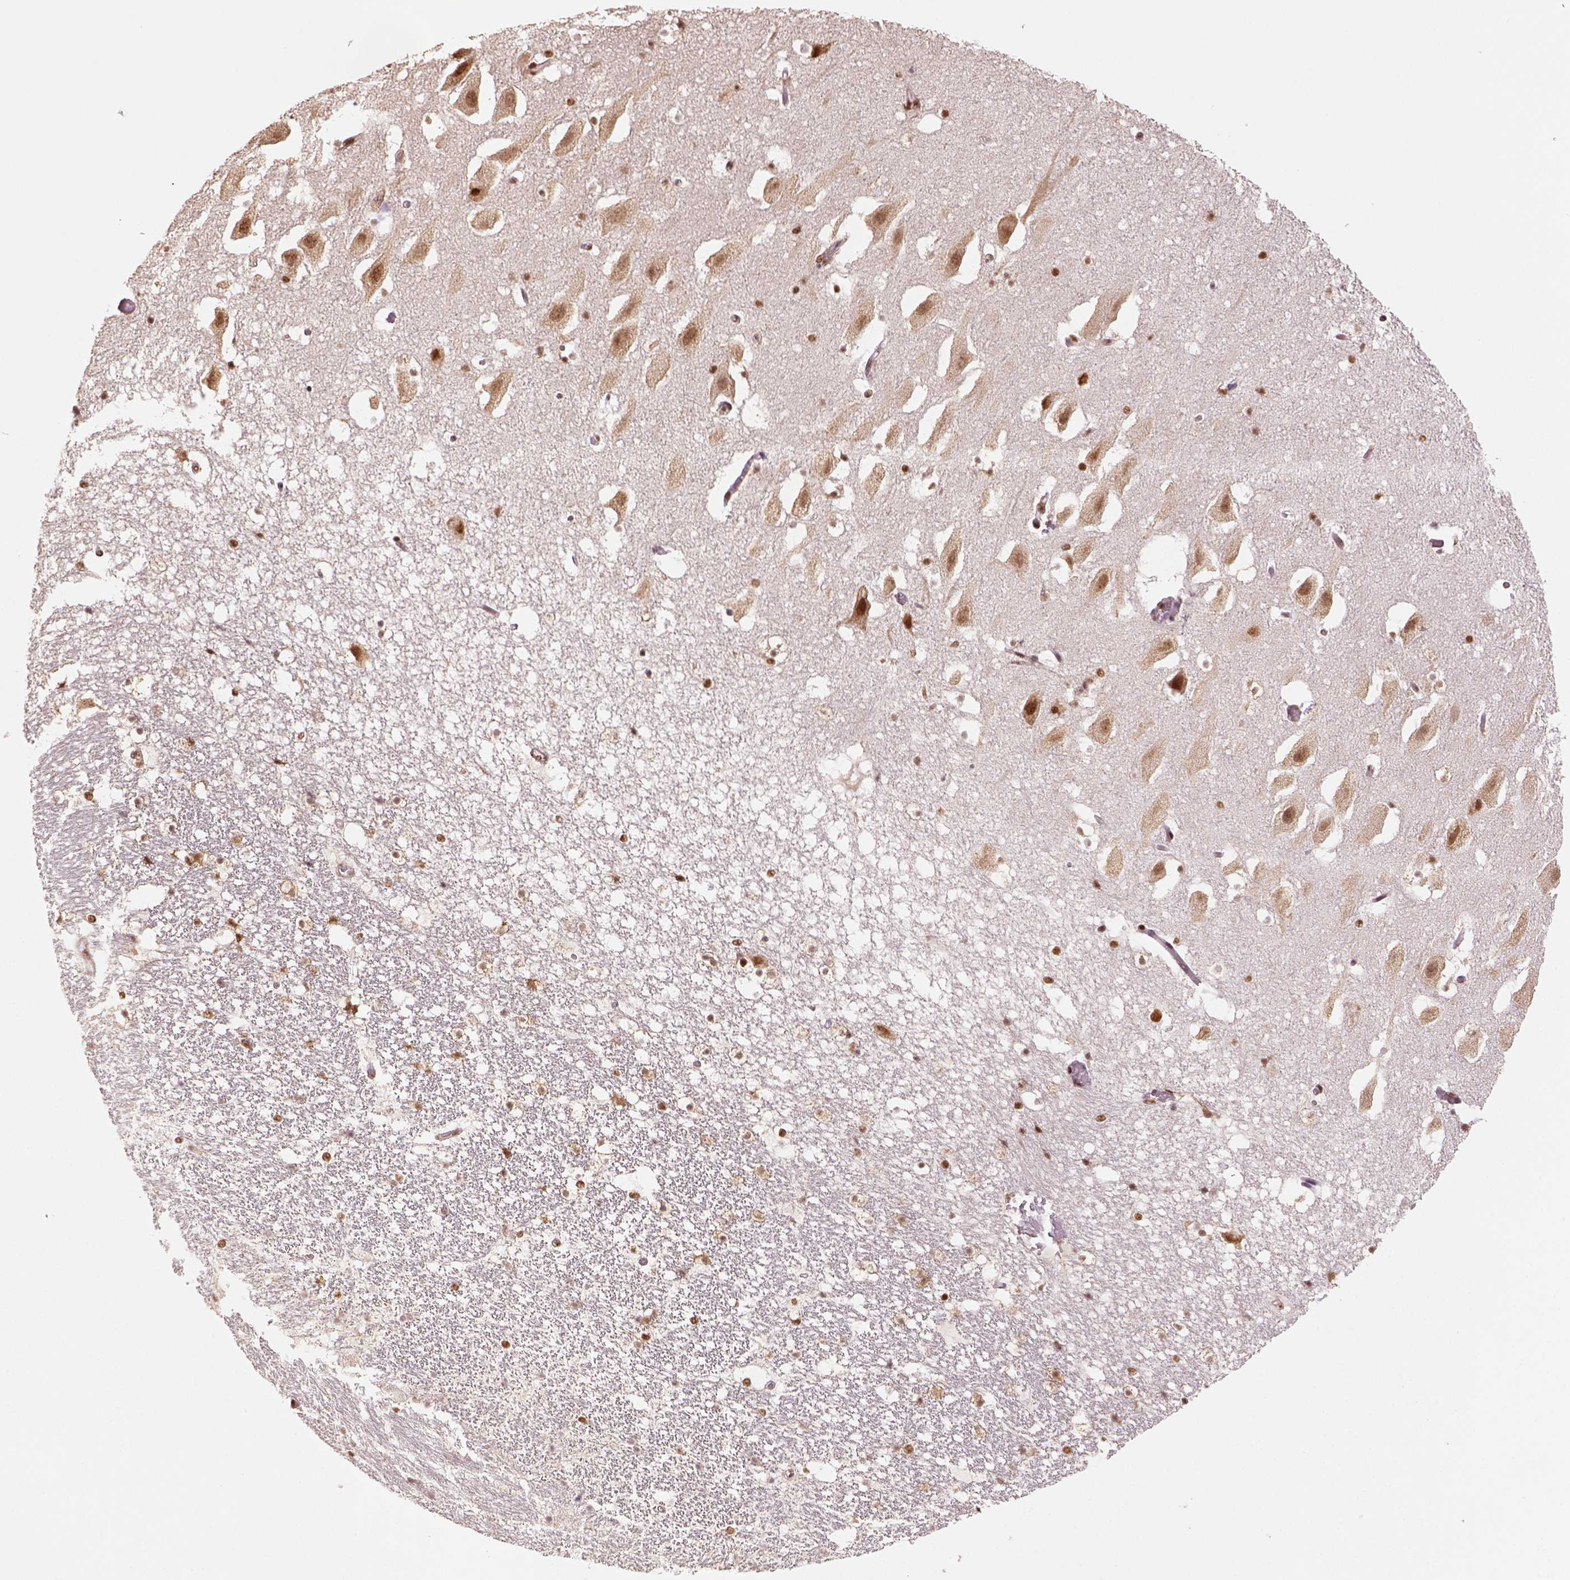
{"staining": {"intensity": "strong", "quantity": ">75%", "location": "nuclear"}, "tissue": "hippocampus", "cell_type": "Glial cells", "image_type": "normal", "snomed": [{"axis": "morphology", "description": "Normal tissue, NOS"}, {"axis": "topography", "description": "Hippocampus"}], "caption": "High-magnification brightfield microscopy of benign hippocampus stained with DAB (3,3'-diaminobenzidine) (brown) and counterstained with hematoxylin (blue). glial cells exhibit strong nuclear positivity is present in about>75% of cells. The staining was performed using DAB (3,3'-diaminobenzidine) to visualize the protein expression in brown, while the nuclei were stained in blue with hematoxylin (Magnification: 20x).", "gene": "CCAR1", "patient": {"sex": "male", "age": 26}}